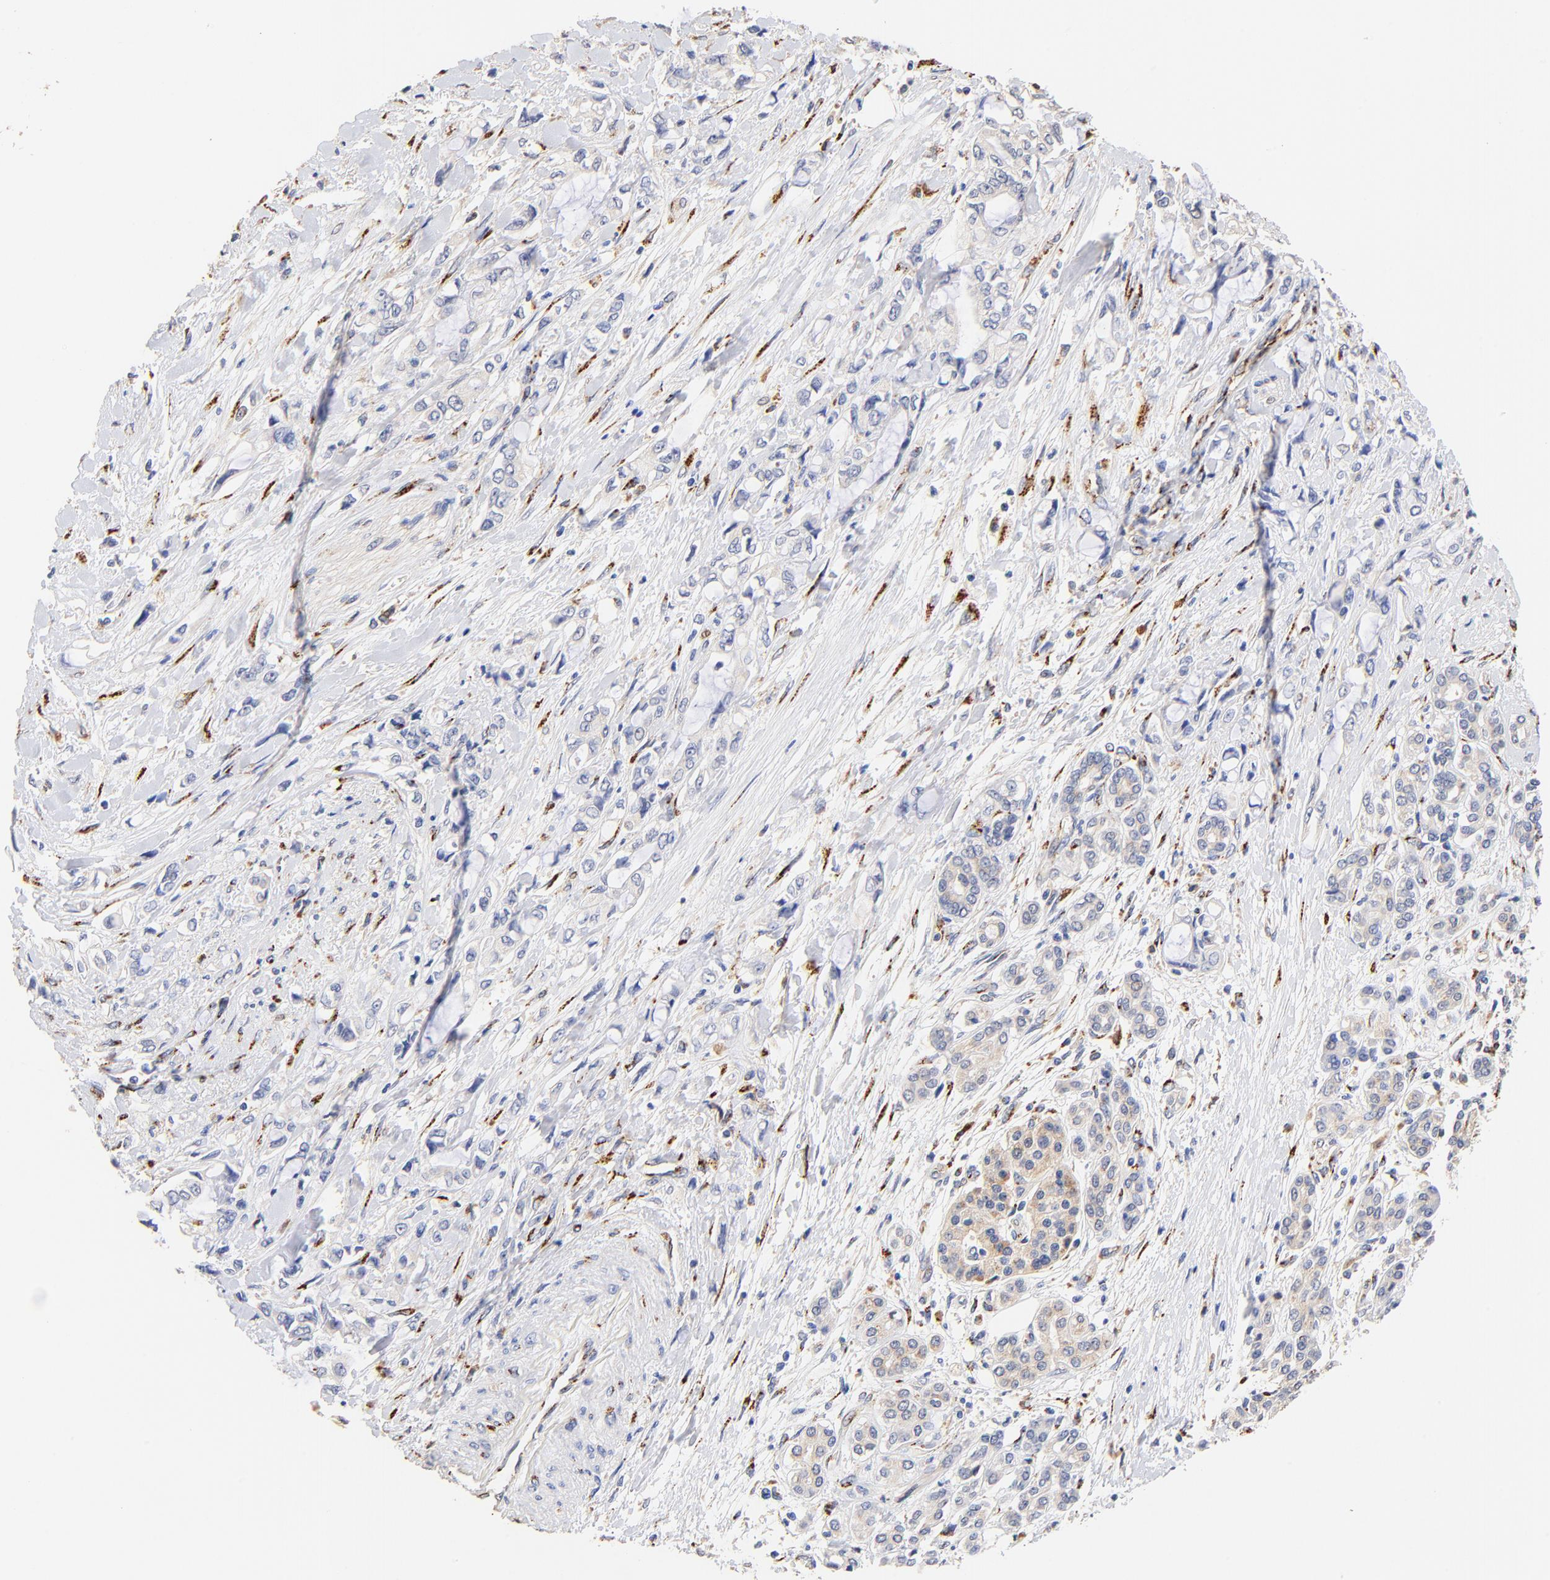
{"staining": {"intensity": "negative", "quantity": "none", "location": "none"}, "tissue": "pancreatic cancer", "cell_type": "Tumor cells", "image_type": "cancer", "snomed": [{"axis": "morphology", "description": "Adenocarcinoma, NOS"}, {"axis": "topography", "description": "Pancreas"}], "caption": "Immunohistochemical staining of pancreatic adenocarcinoma shows no significant expression in tumor cells.", "gene": "FMNL3", "patient": {"sex": "female", "age": 70}}